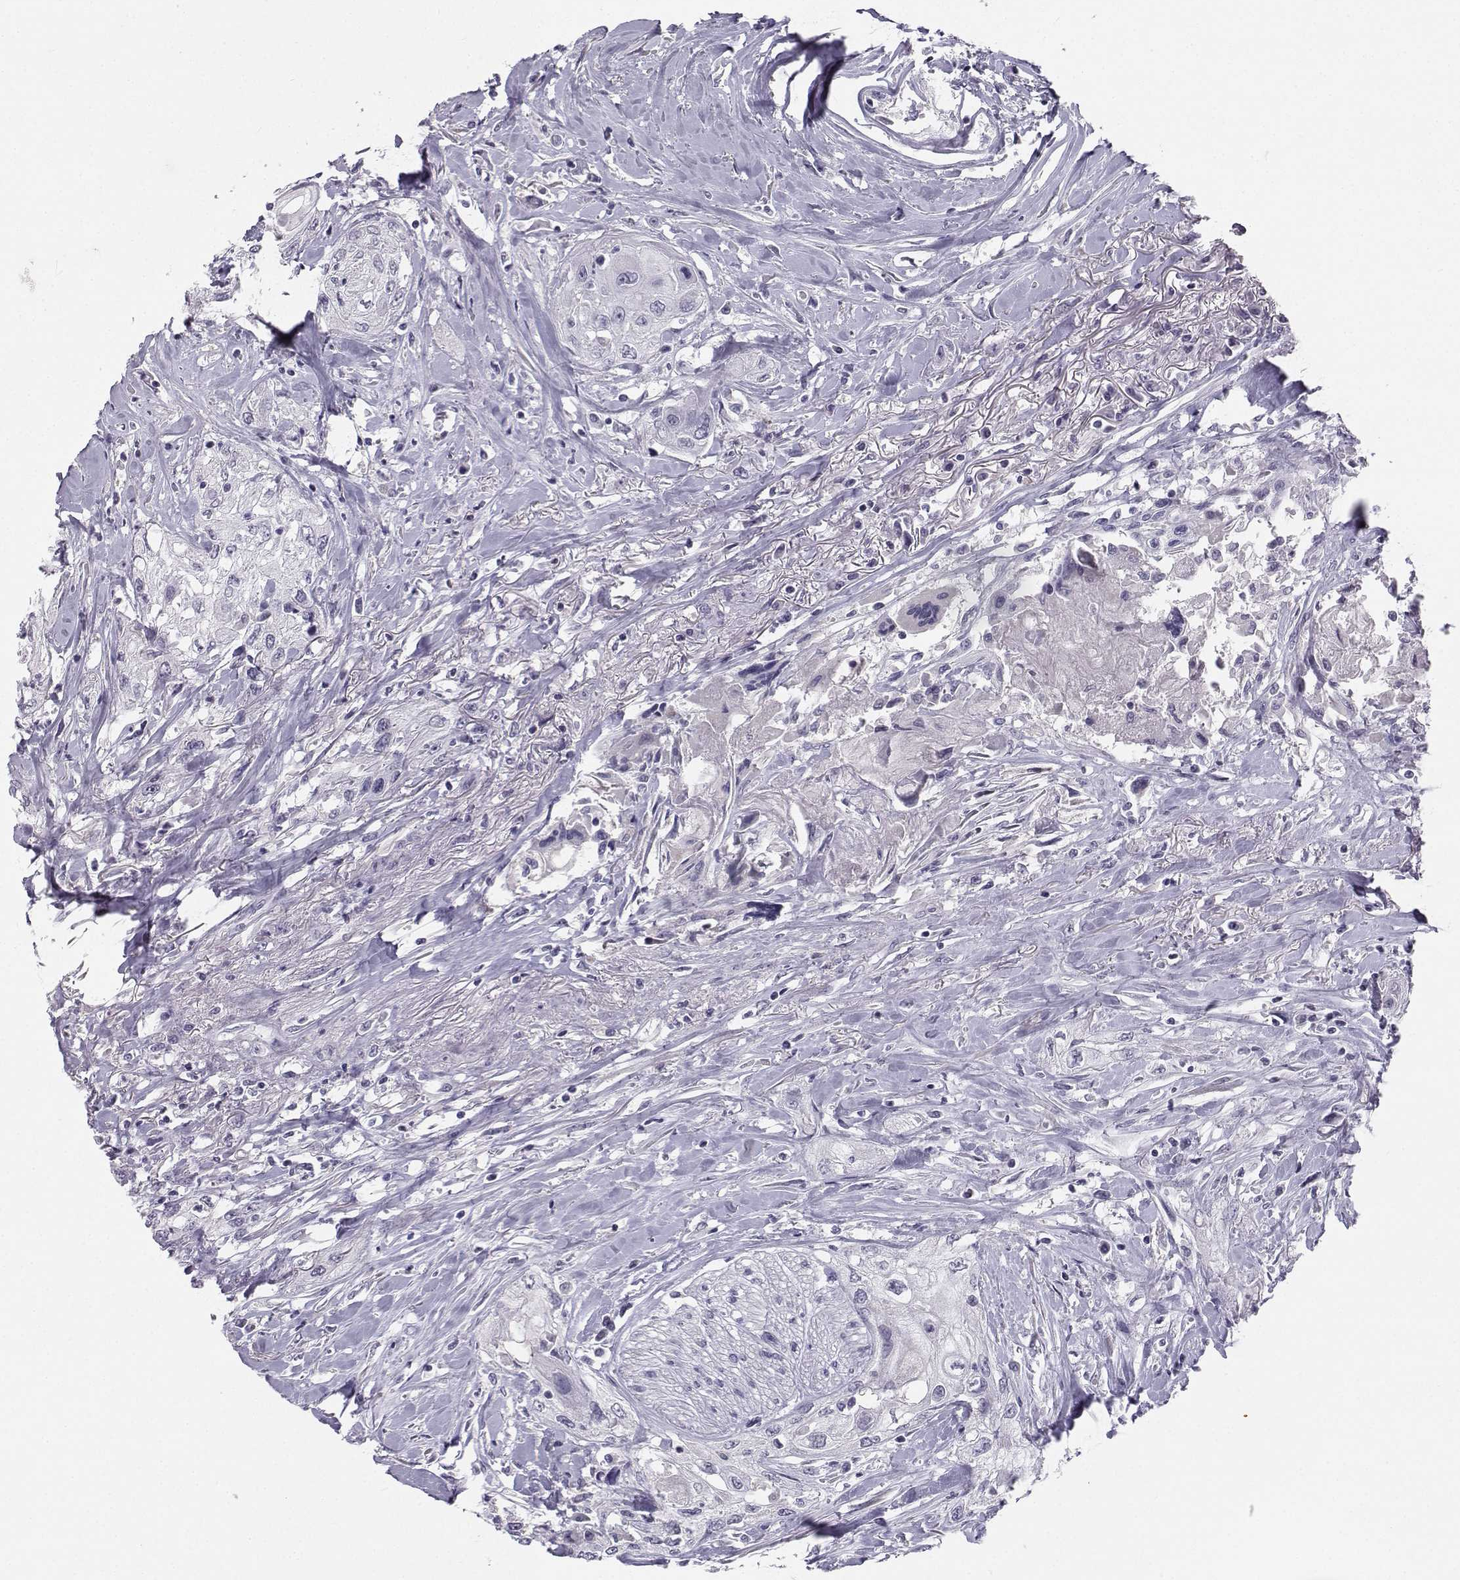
{"staining": {"intensity": "negative", "quantity": "none", "location": "none"}, "tissue": "head and neck cancer", "cell_type": "Tumor cells", "image_type": "cancer", "snomed": [{"axis": "morphology", "description": "Normal tissue, NOS"}, {"axis": "morphology", "description": "Squamous cell carcinoma, NOS"}, {"axis": "topography", "description": "Oral tissue"}, {"axis": "topography", "description": "Peripheral nerve tissue"}, {"axis": "topography", "description": "Head-Neck"}], "caption": "Immunohistochemistry (IHC) micrograph of squamous cell carcinoma (head and neck) stained for a protein (brown), which exhibits no staining in tumor cells.", "gene": "SYCE1", "patient": {"sex": "female", "age": 59}}